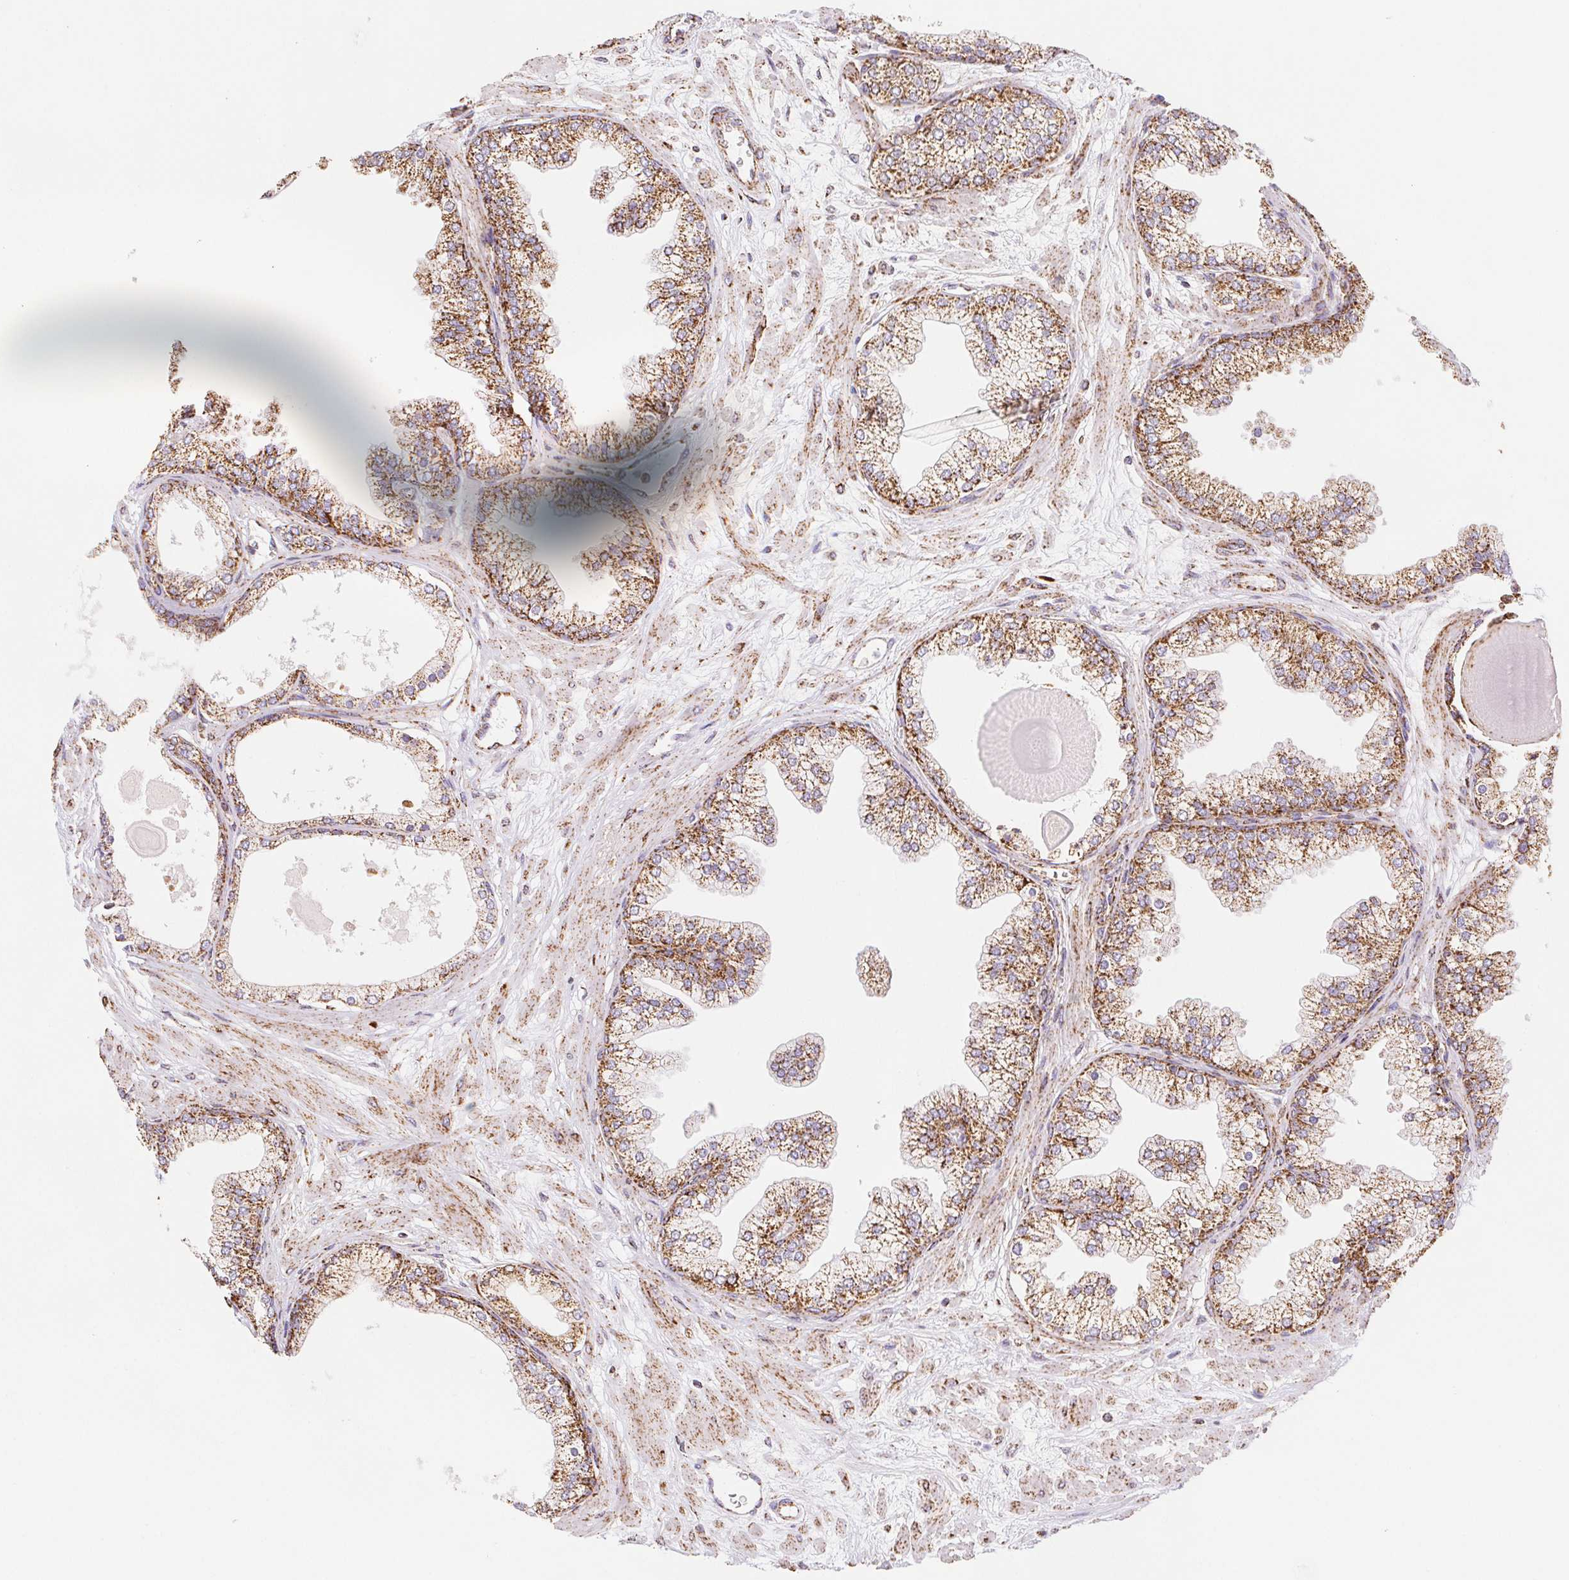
{"staining": {"intensity": "strong", "quantity": ">75%", "location": "cytoplasmic/membranous"}, "tissue": "prostate", "cell_type": "Glandular cells", "image_type": "normal", "snomed": [{"axis": "morphology", "description": "Normal tissue, NOS"}, {"axis": "topography", "description": "Prostate"}, {"axis": "topography", "description": "Peripheral nerve tissue"}], "caption": "Strong cytoplasmic/membranous protein staining is identified in approximately >75% of glandular cells in prostate. (brown staining indicates protein expression, while blue staining denotes nuclei).", "gene": "NIPSNAP2", "patient": {"sex": "male", "age": 61}}